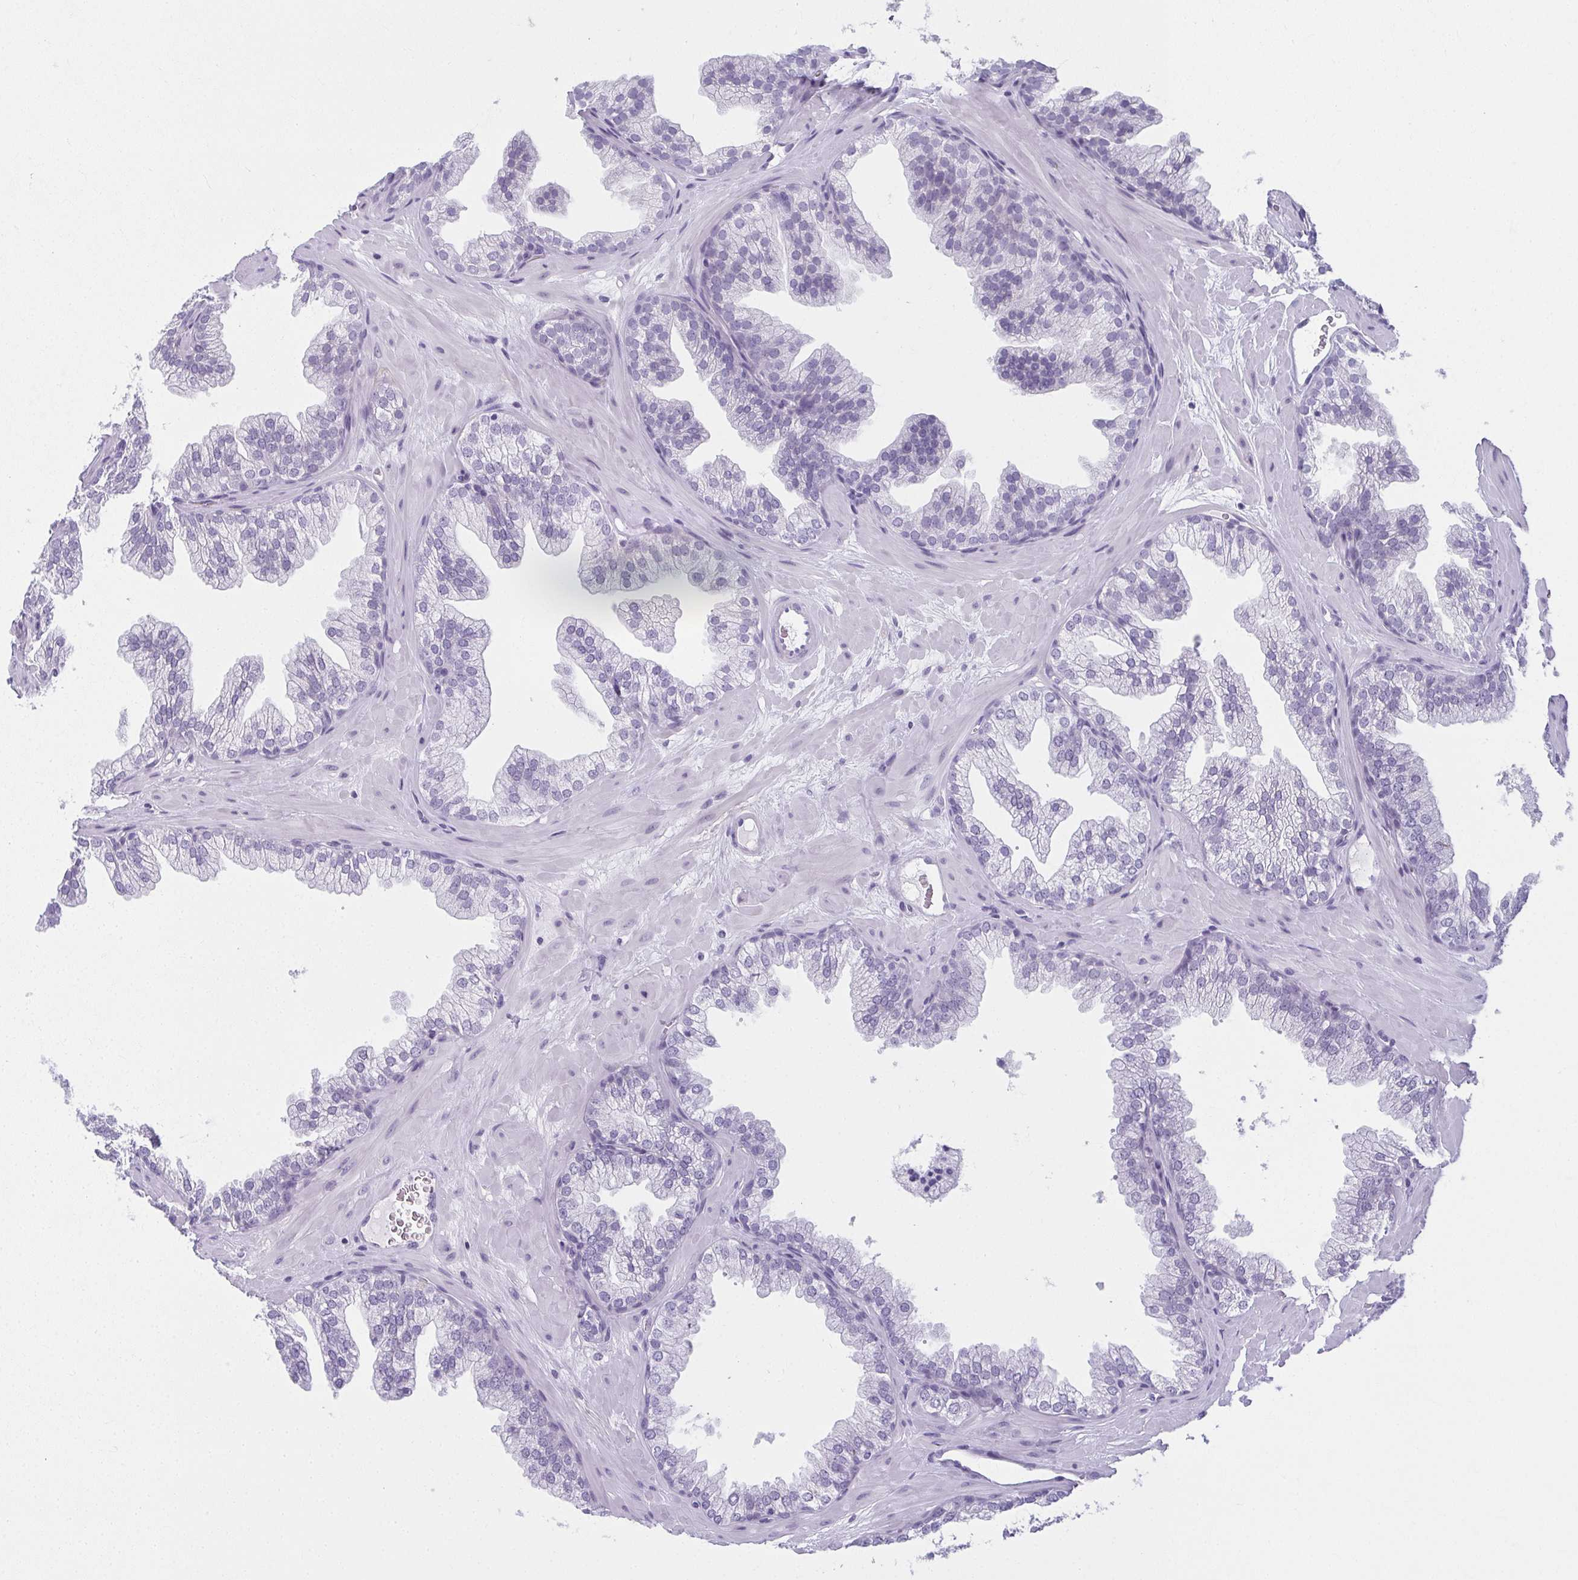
{"staining": {"intensity": "negative", "quantity": "none", "location": "none"}, "tissue": "prostate", "cell_type": "Glandular cells", "image_type": "normal", "snomed": [{"axis": "morphology", "description": "Normal tissue, NOS"}, {"axis": "topography", "description": "Prostate"}], "caption": "This is a image of immunohistochemistry staining of benign prostate, which shows no staining in glandular cells.", "gene": "MOBP", "patient": {"sex": "male", "age": 37}}